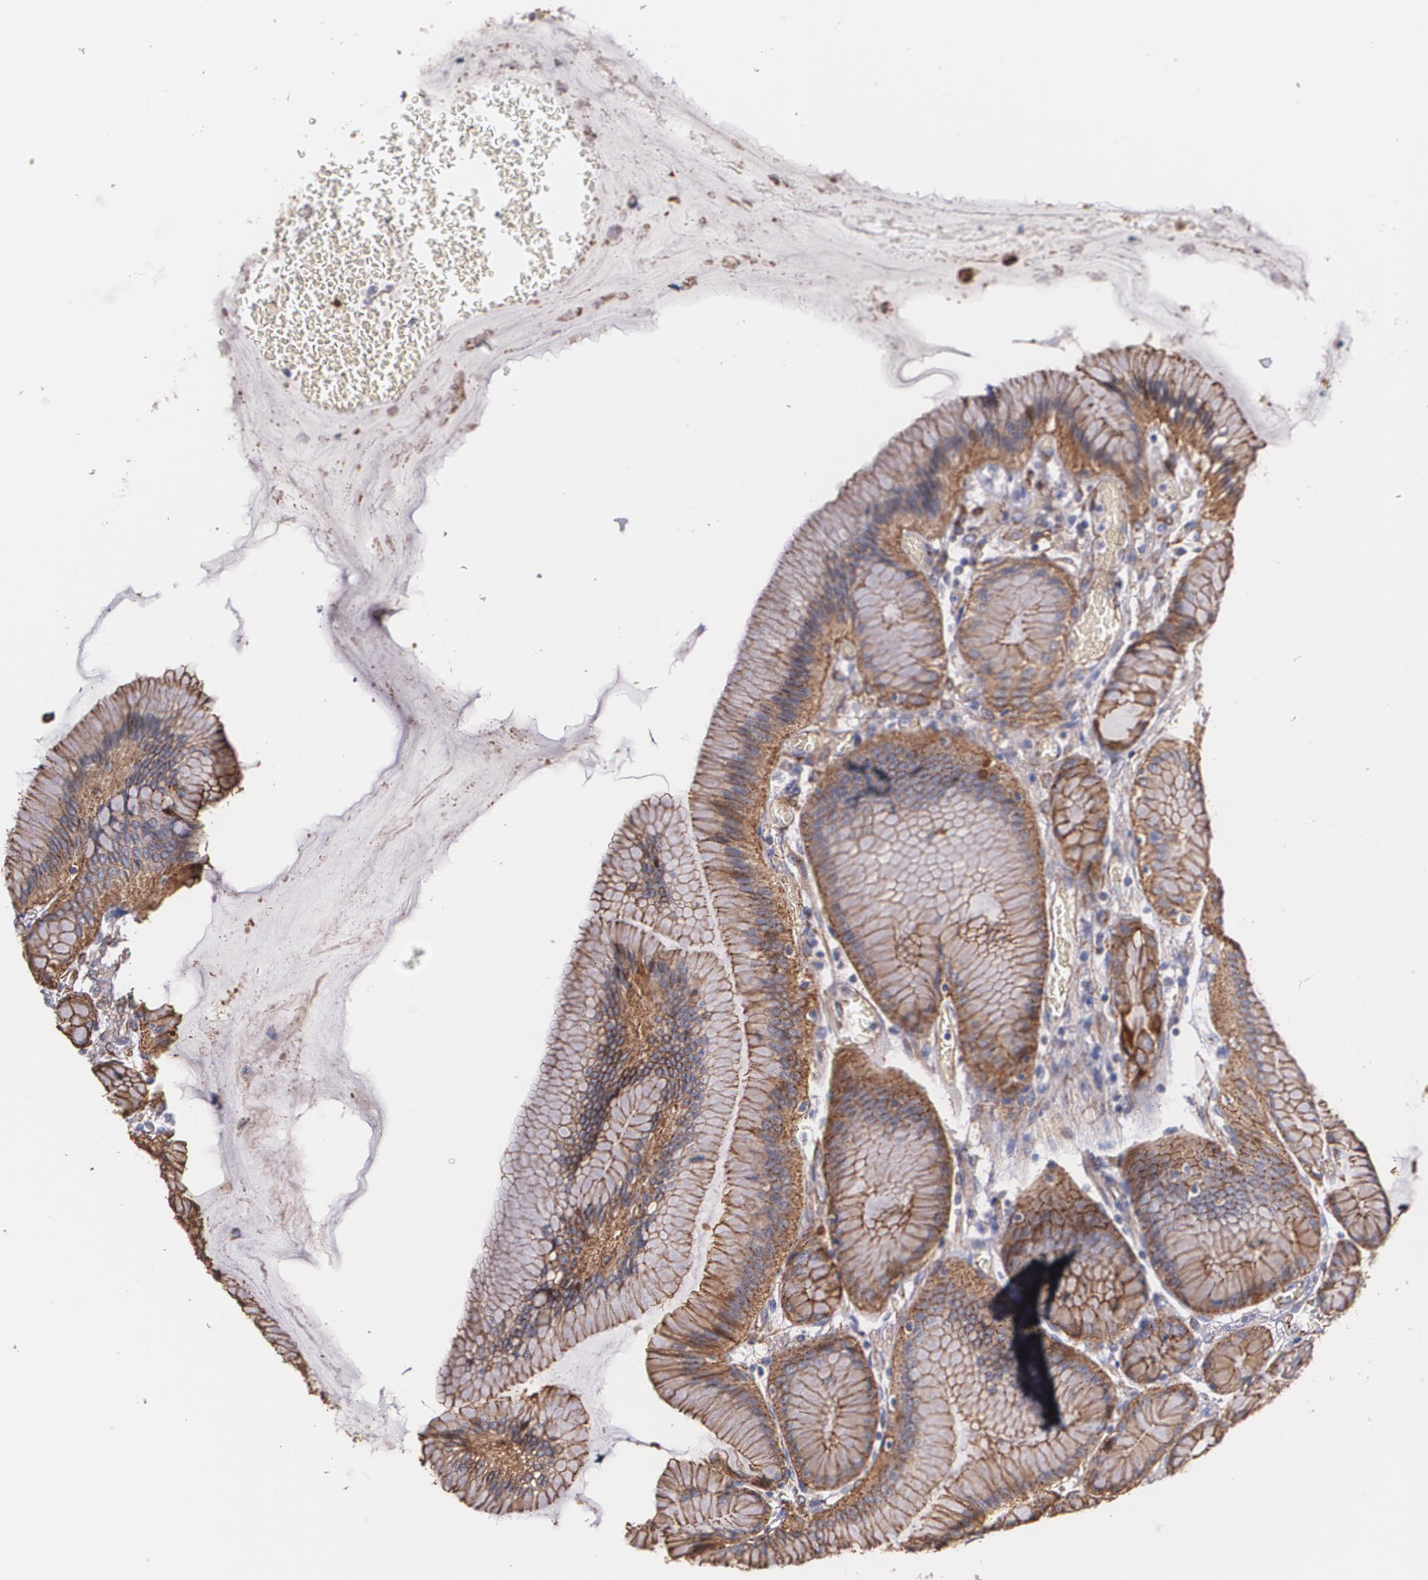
{"staining": {"intensity": "strong", "quantity": ">75%", "location": "cytoplasmic/membranous"}, "tissue": "stomach", "cell_type": "Glandular cells", "image_type": "normal", "snomed": [{"axis": "morphology", "description": "Normal tissue, NOS"}, {"axis": "morphology", "description": "Adenocarcinoma, NOS"}, {"axis": "topography", "description": "Stomach"}, {"axis": "topography", "description": "Stomach, lower"}], "caption": "Human stomach stained with a protein marker exhibits strong staining in glandular cells.", "gene": "TJP1", "patient": {"sex": "female", "age": 65}}